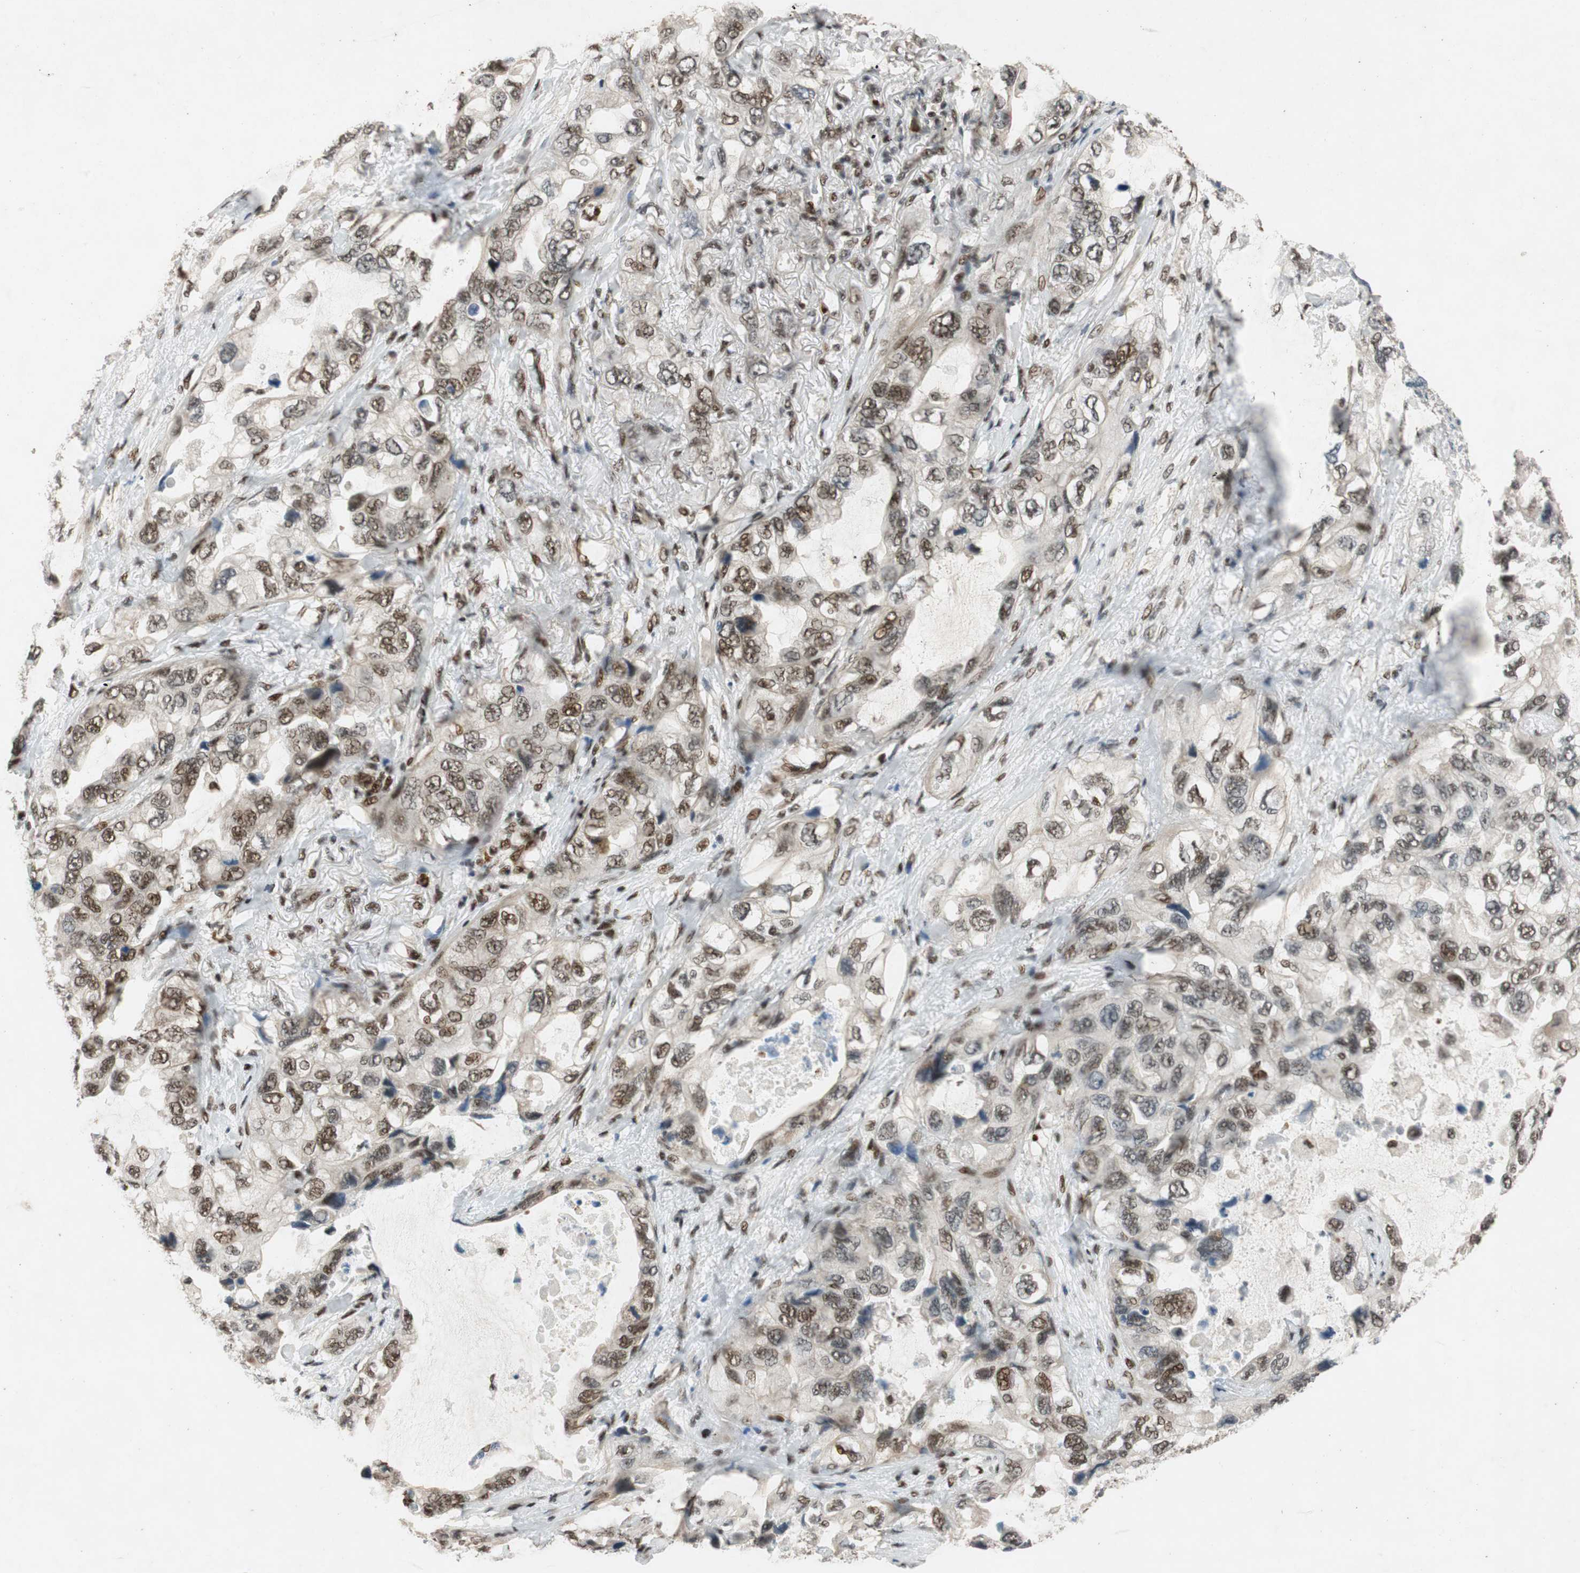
{"staining": {"intensity": "moderate", "quantity": ">75%", "location": "nuclear"}, "tissue": "lung cancer", "cell_type": "Tumor cells", "image_type": "cancer", "snomed": [{"axis": "morphology", "description": "Squamous cell carcinoma, NOS"}, {"axis": "topography", "description": "Lung"}], "caption": "The immunohistochemical stain labels moderate nuclear positivity in tumor cells of lung cancer (squamous cell carcinoma) tissue. Nuclei are stained in blue.", "gene": "NCBP3", "patient": {"sex": "female", "age": 73}}